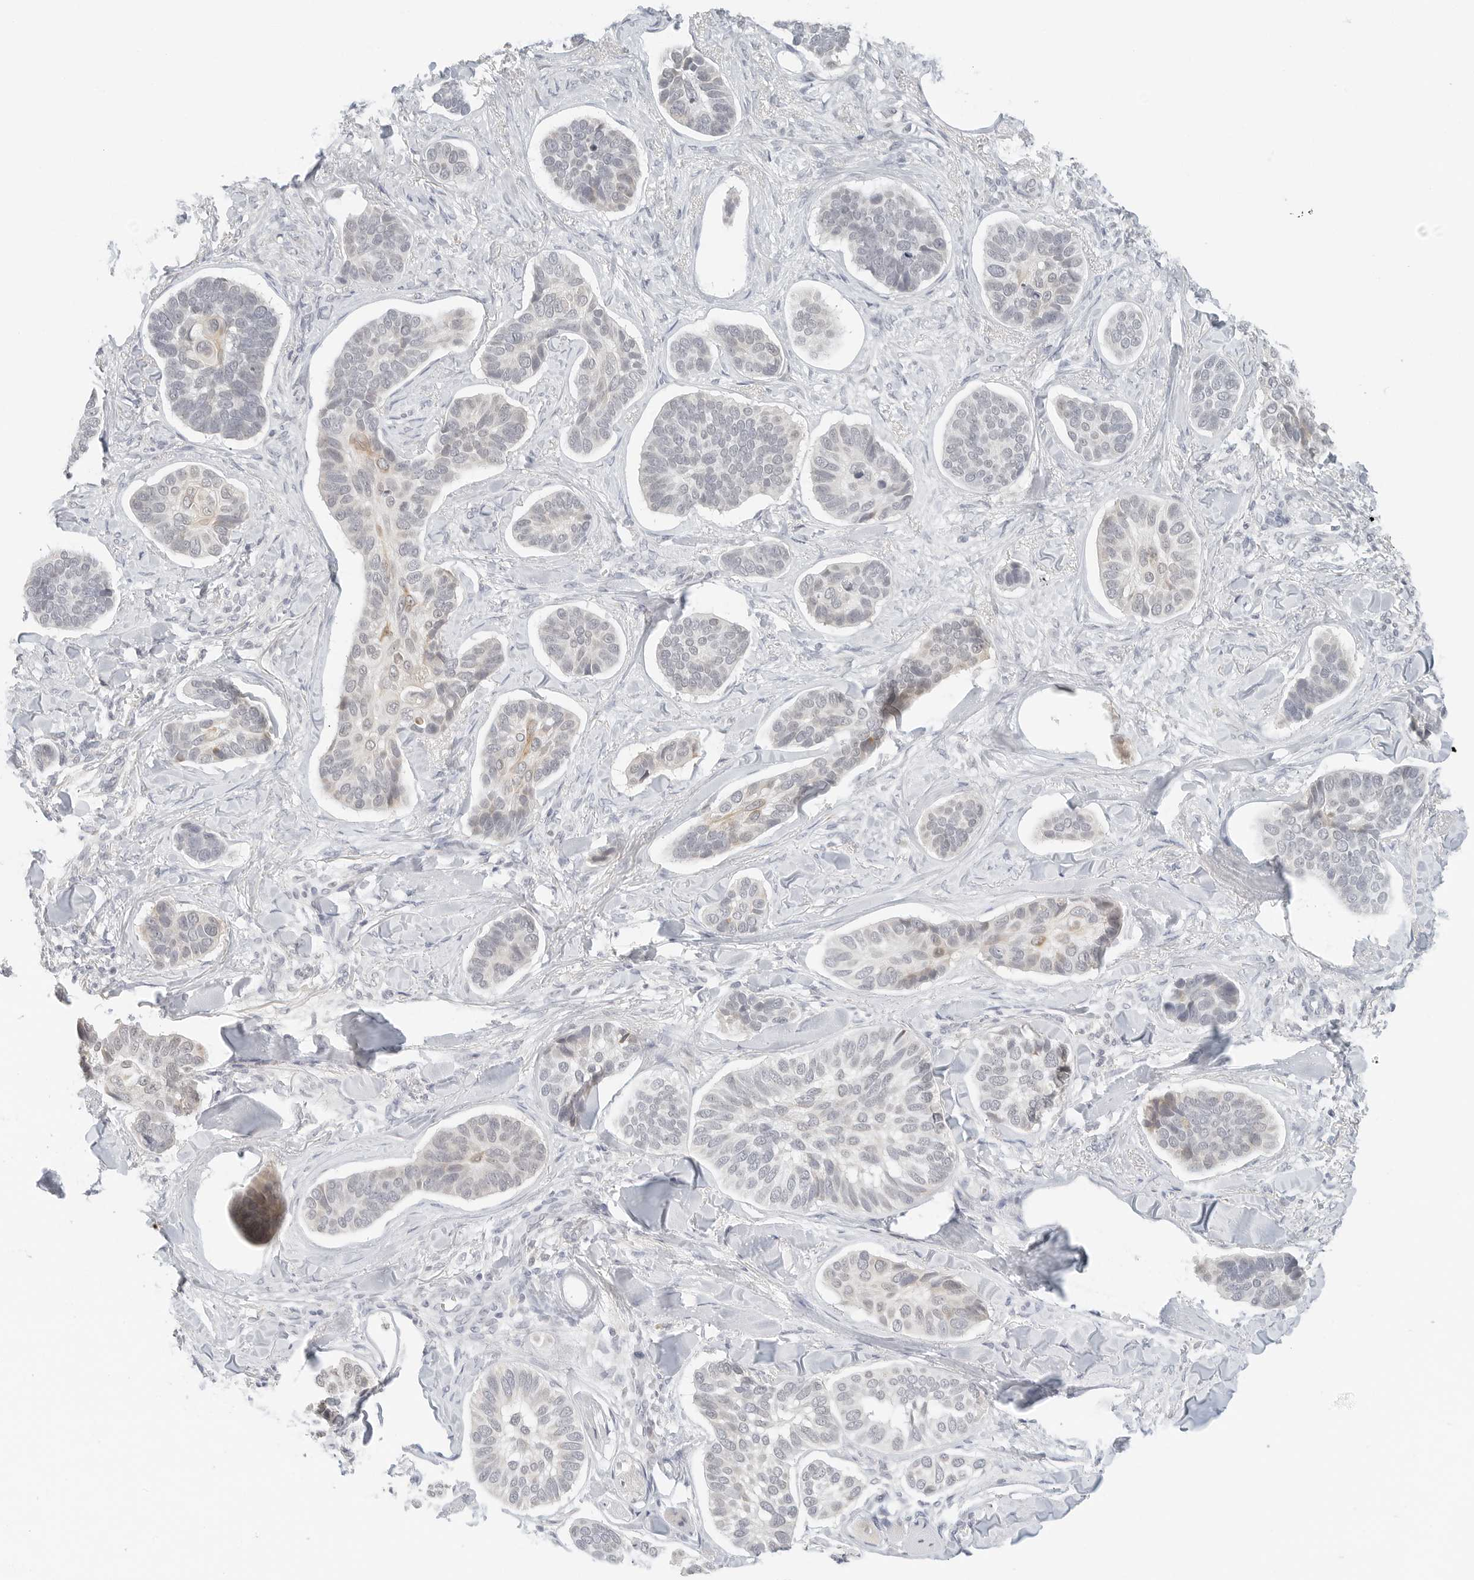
{"staining": {"intensity": "negative", "quantity": "none", "location": "none"}, "tissue": "skin cancer", "cell_type": "Tumor cells", "image_type": "cancer", "snomed": [{"axis": "morphology", "description": "Basal cell carcinoma"}, {"axis": "topography", "description": "Skin"}], "caption": "A micrograph of human skin cancer (basal cell carcinoma) is negative for staining in tumor cells.", "gene": "NEO1", "patient": {"sex": "male", "age": 62}}